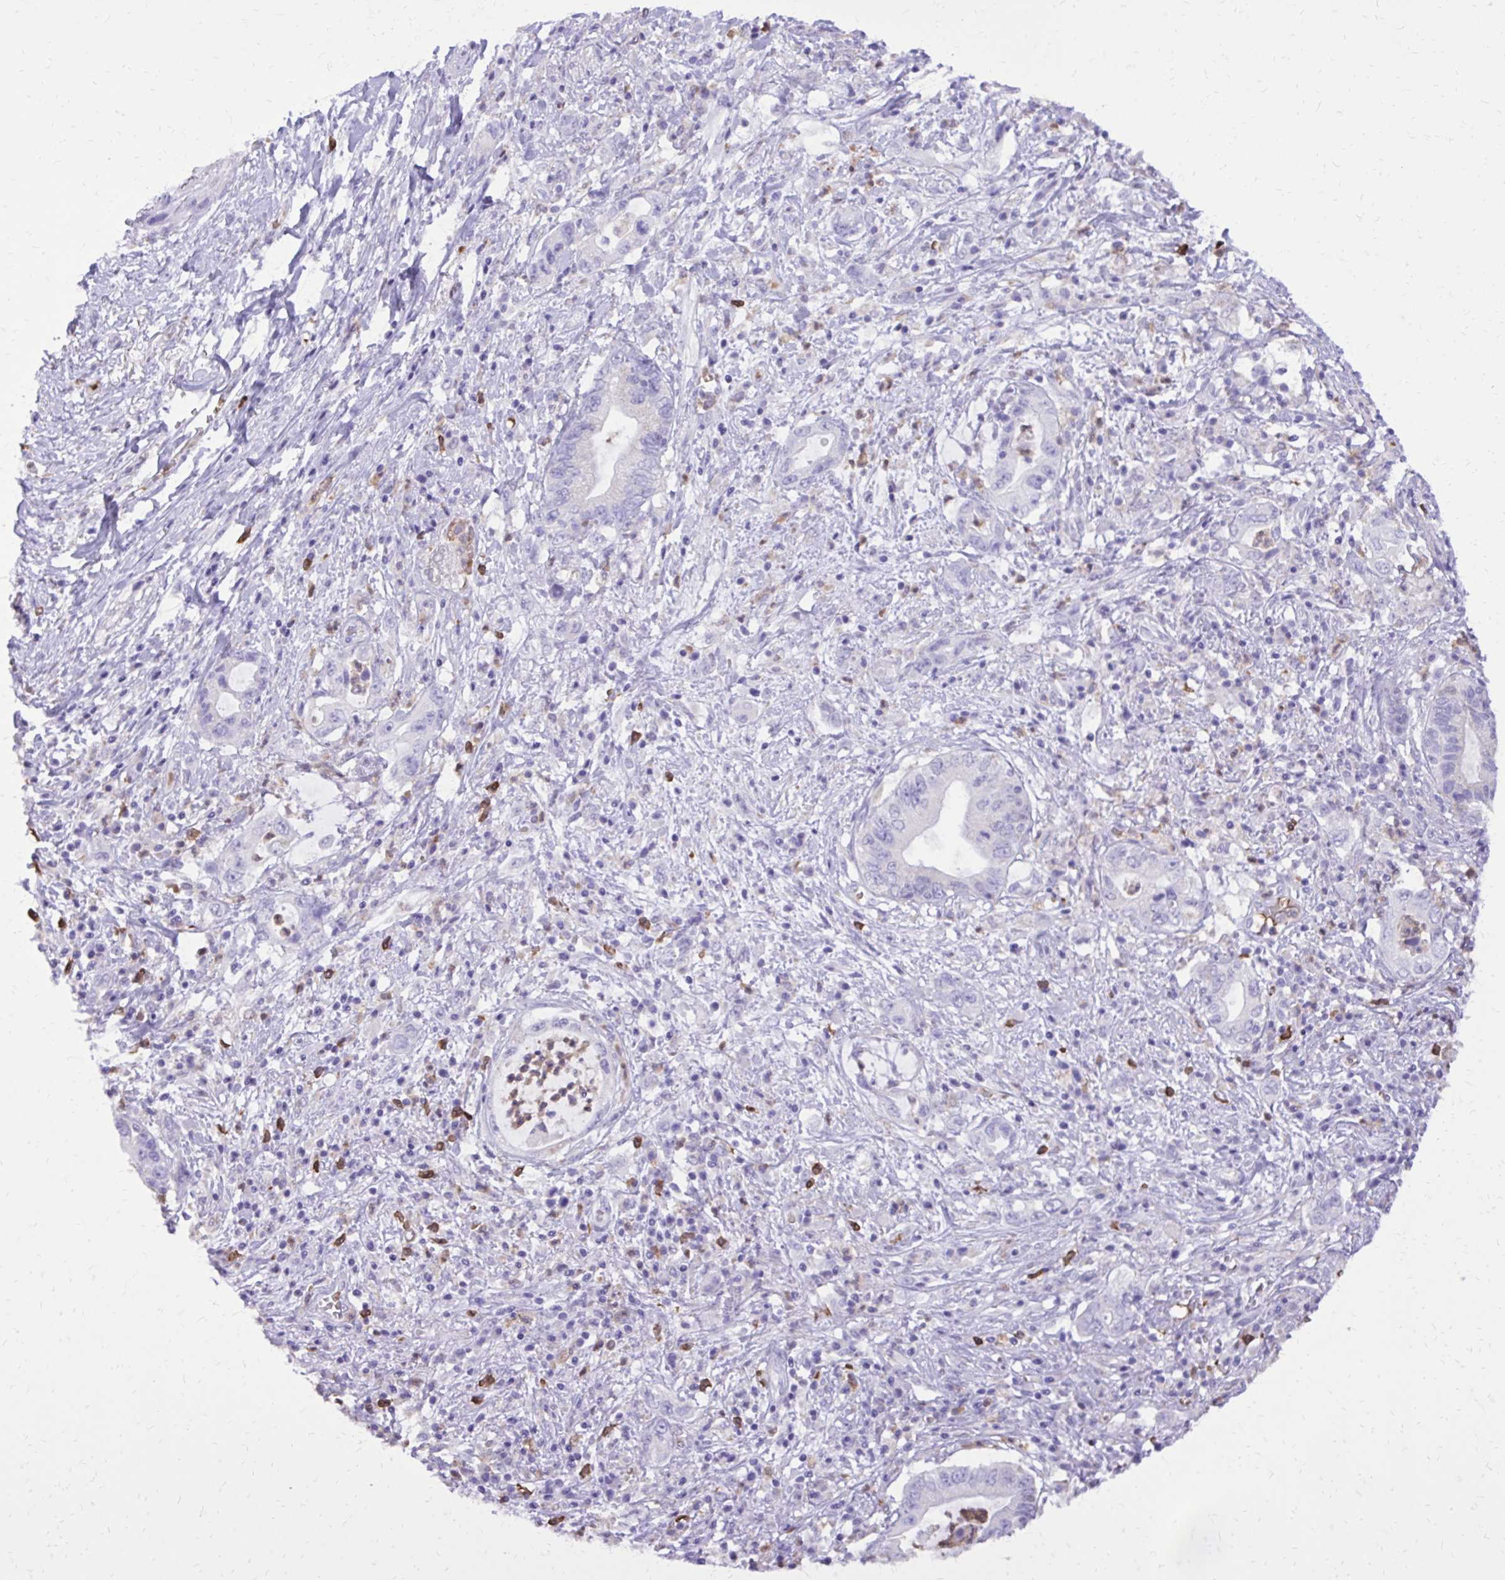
{"staining": {"intensity": "negative", "quantity": "none", "location": "none"}, "tissue": "pancreatic cancer", "cell_type": "Tumor cells", "image_type": "cancer", "snomed": [{"axis": "morphology", "description": "Adenocarcinoma, NOS"}, {"axis": "topography", "description": "Pancreas"}], "caption": "High magnification brightfield microscopy of pancreatic adenocarcinoma stained with DAB (brown) and counterstained with hematoxylin (blue): tumor cells show no significant positivity.", "gene": "CAT", "patient": {"sex": "female", "age": 72}}